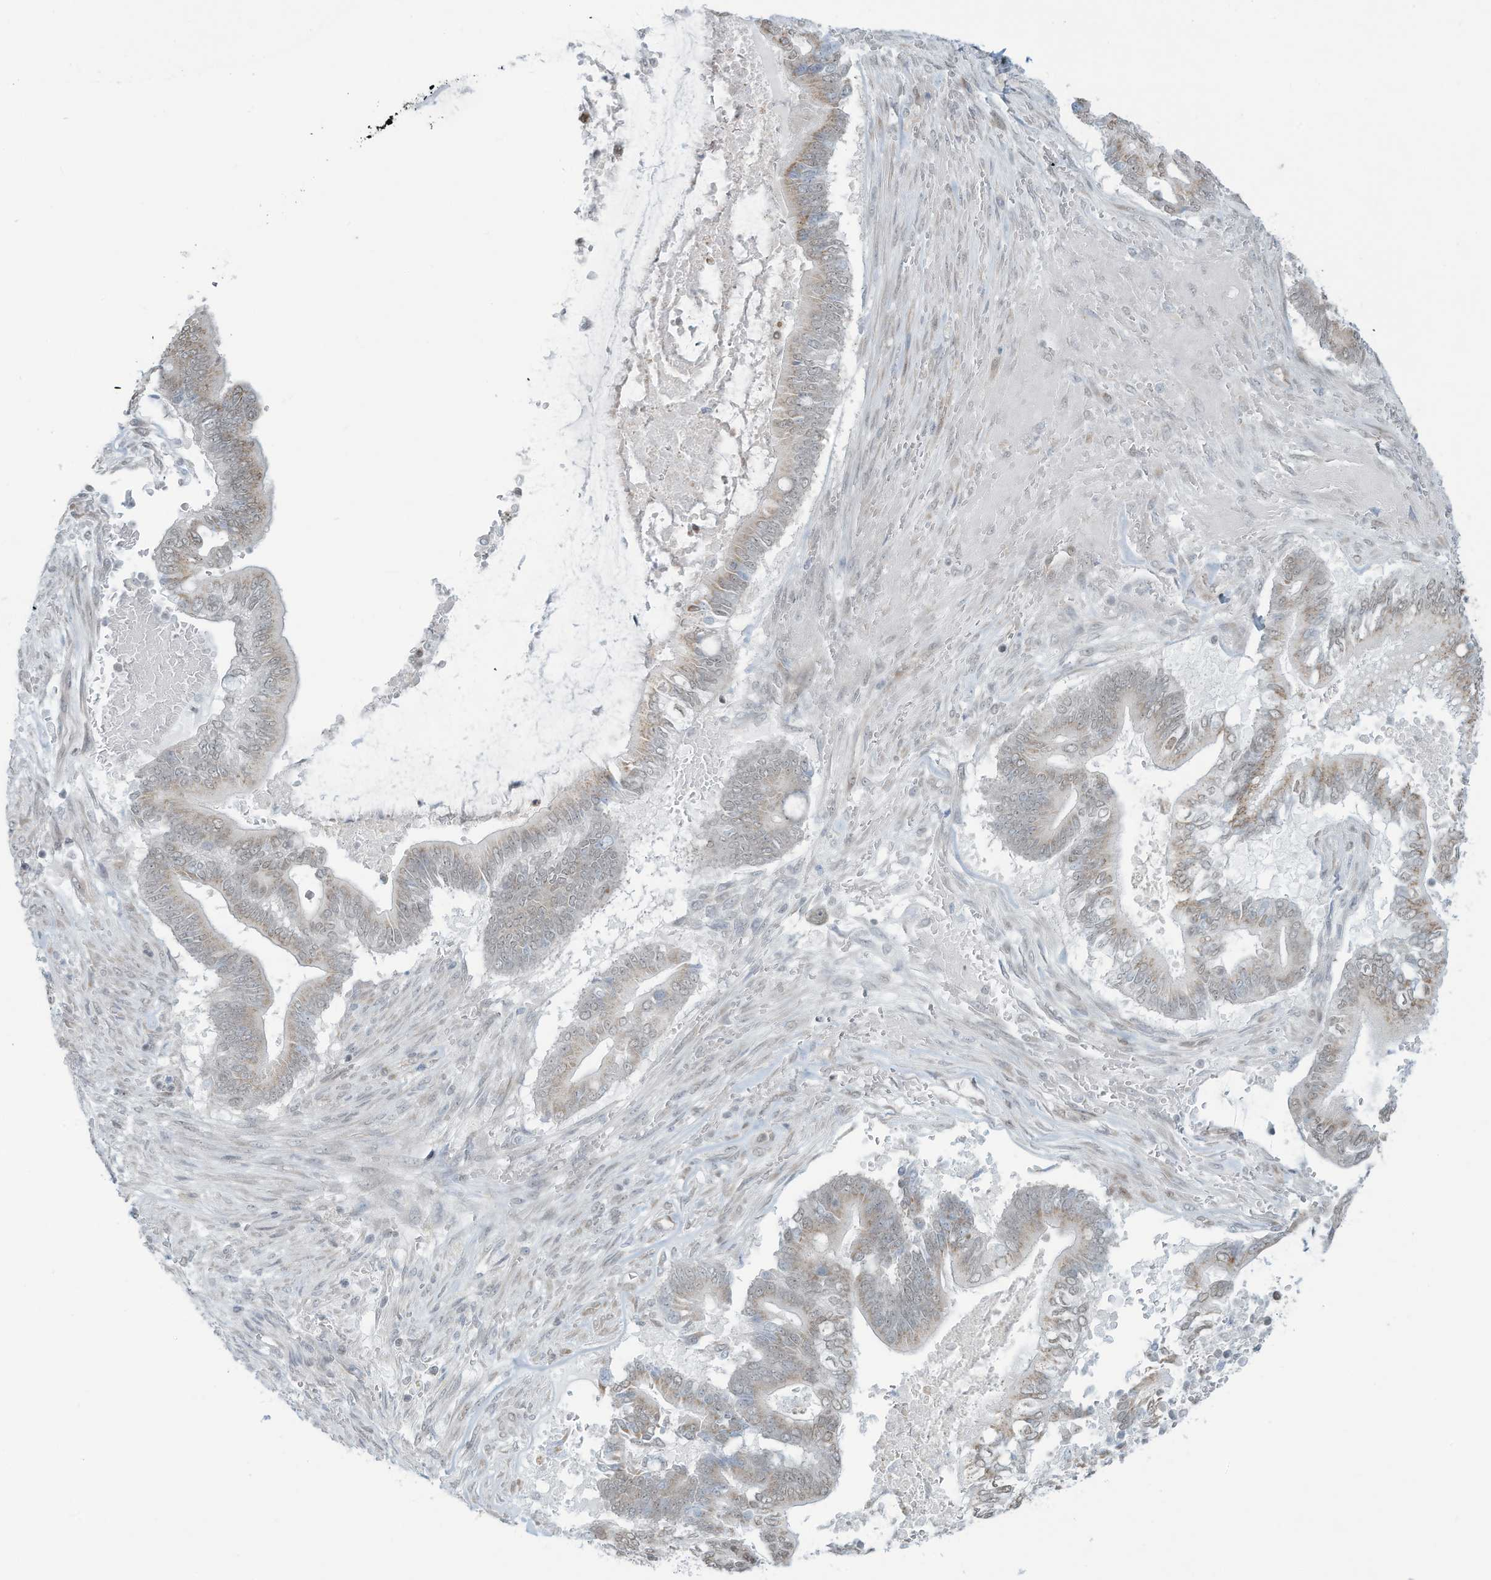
{"staining": {"intensity": "weak", "quantity": "25%-75%", "location": "cytoplasmic/membranous,nuclear"}, "tissue": "pancreatic cancer", "cell_type": "Tumor cells", "image_type": "cancer", "snomed": [{"axis": "morphology", "description": "Adenocarcinoma, NOS"}, {"axis": "topography", "description": "Pancreas"}], "caption": "Approximately 25%-75% of tumor cells in adenocarcinoma (pancreatic) exhibit weak cytoplasmic/membranous and nuclear protein positivity as visualized by brown immunohistochemical staining.", "gene": "SARNP", "patient": {"sex": "male", "age": 68}}